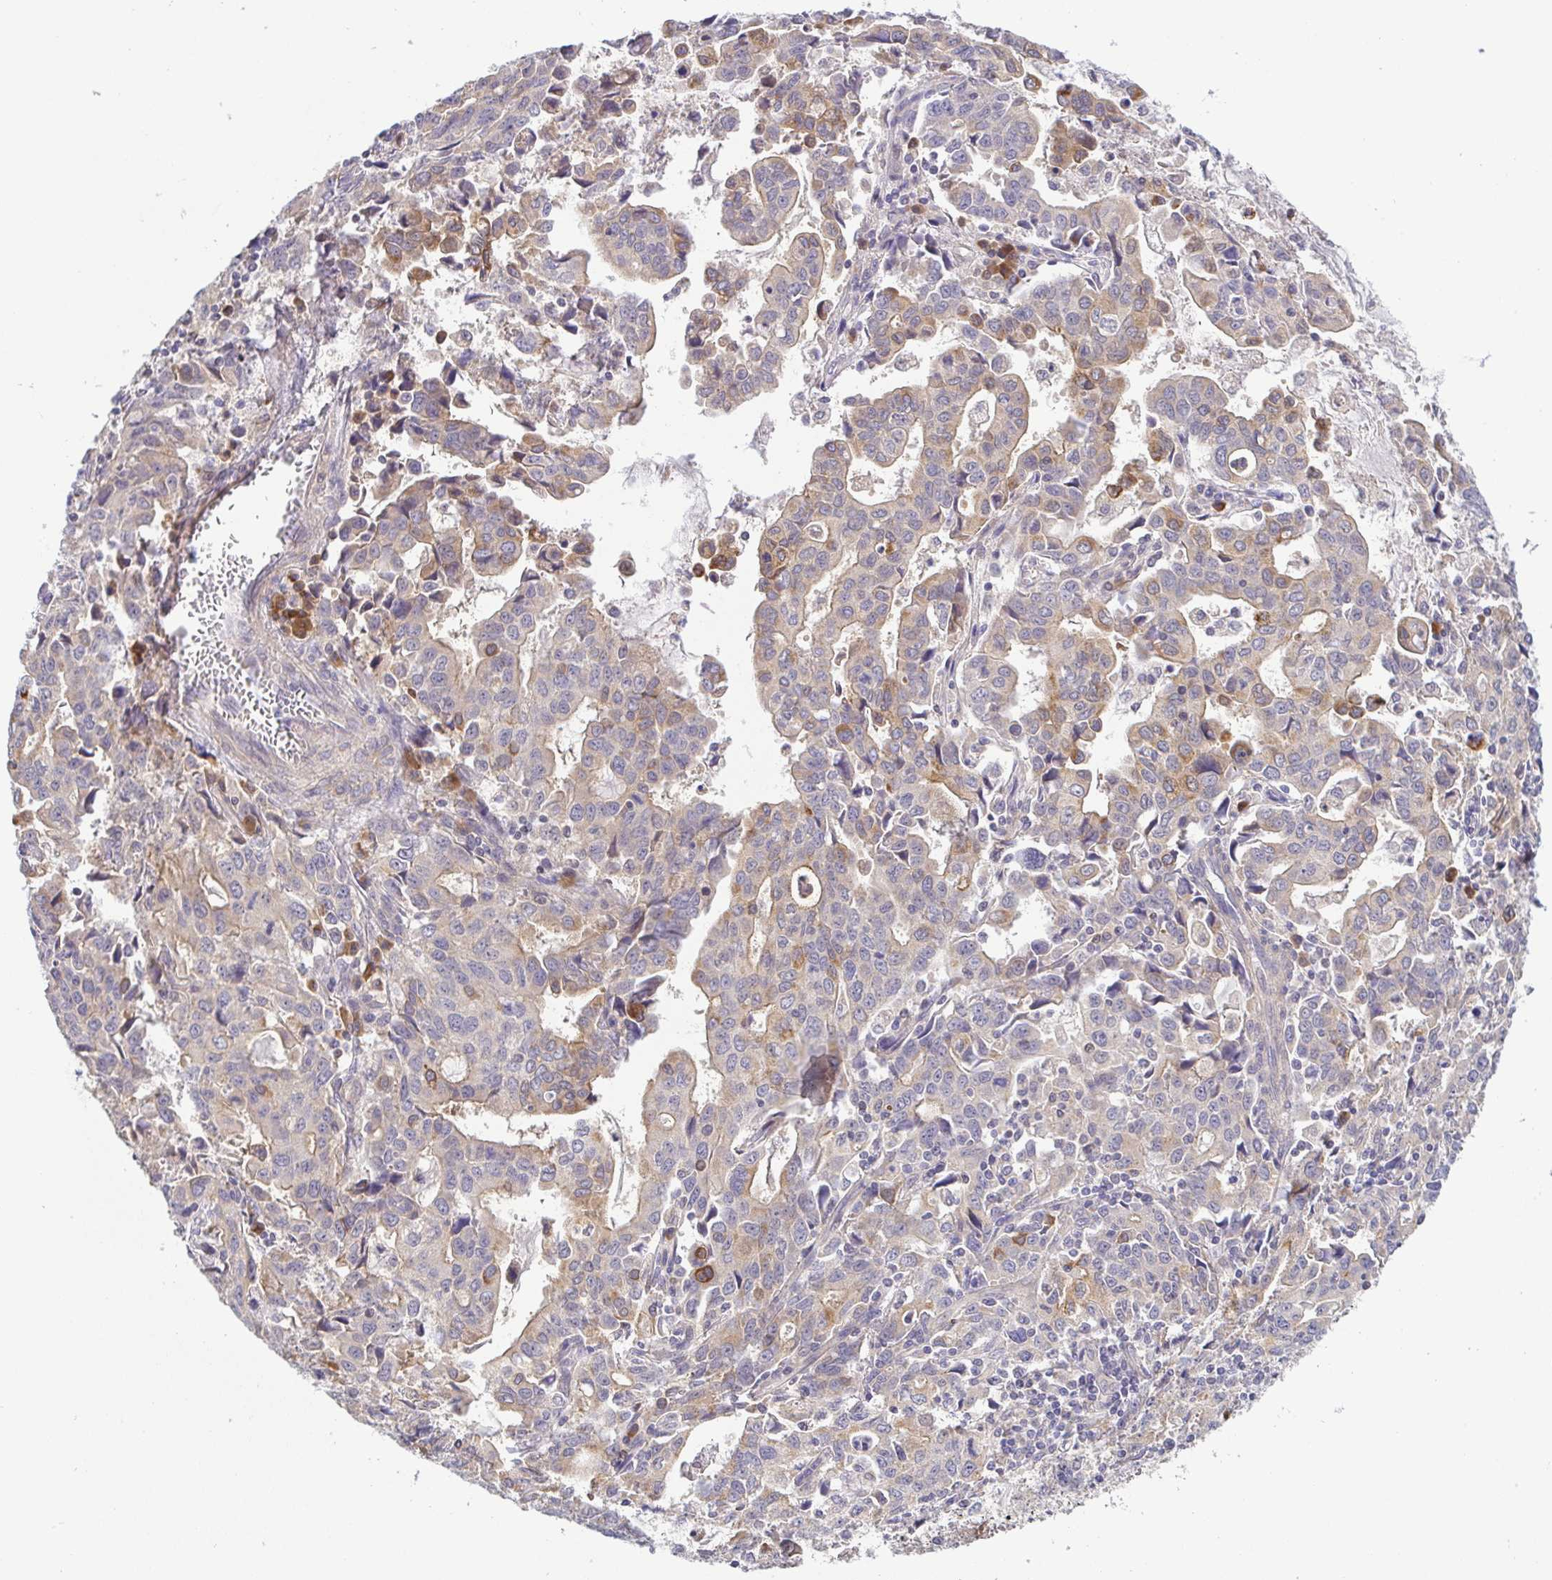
{"staining": {"intensity": "weak", "quantity": "25%-75%", "location": "cytoplasmic/membranous"}, "tissue": "stomach cancer", "cell_type": "Tumor cells", "image_type": "cancer", "snomed": [{"axis": "morphology", "description": "Adenocarcinoma, NOS"}, {"axis": "topography", "description": "Stomach, upper"}], "caption": "IHC image of neoplastic tissue: human adenocarcinoma (stomach) stained using IHC exhibits low levels of weak protein expression localized specifically in the cytoplasmic/membranous of tumor cells, appearing as a cytoplasmic/membranous brown color.", "gene": "BCL2L1", "patient": {"sex": "male", "age": 85}}